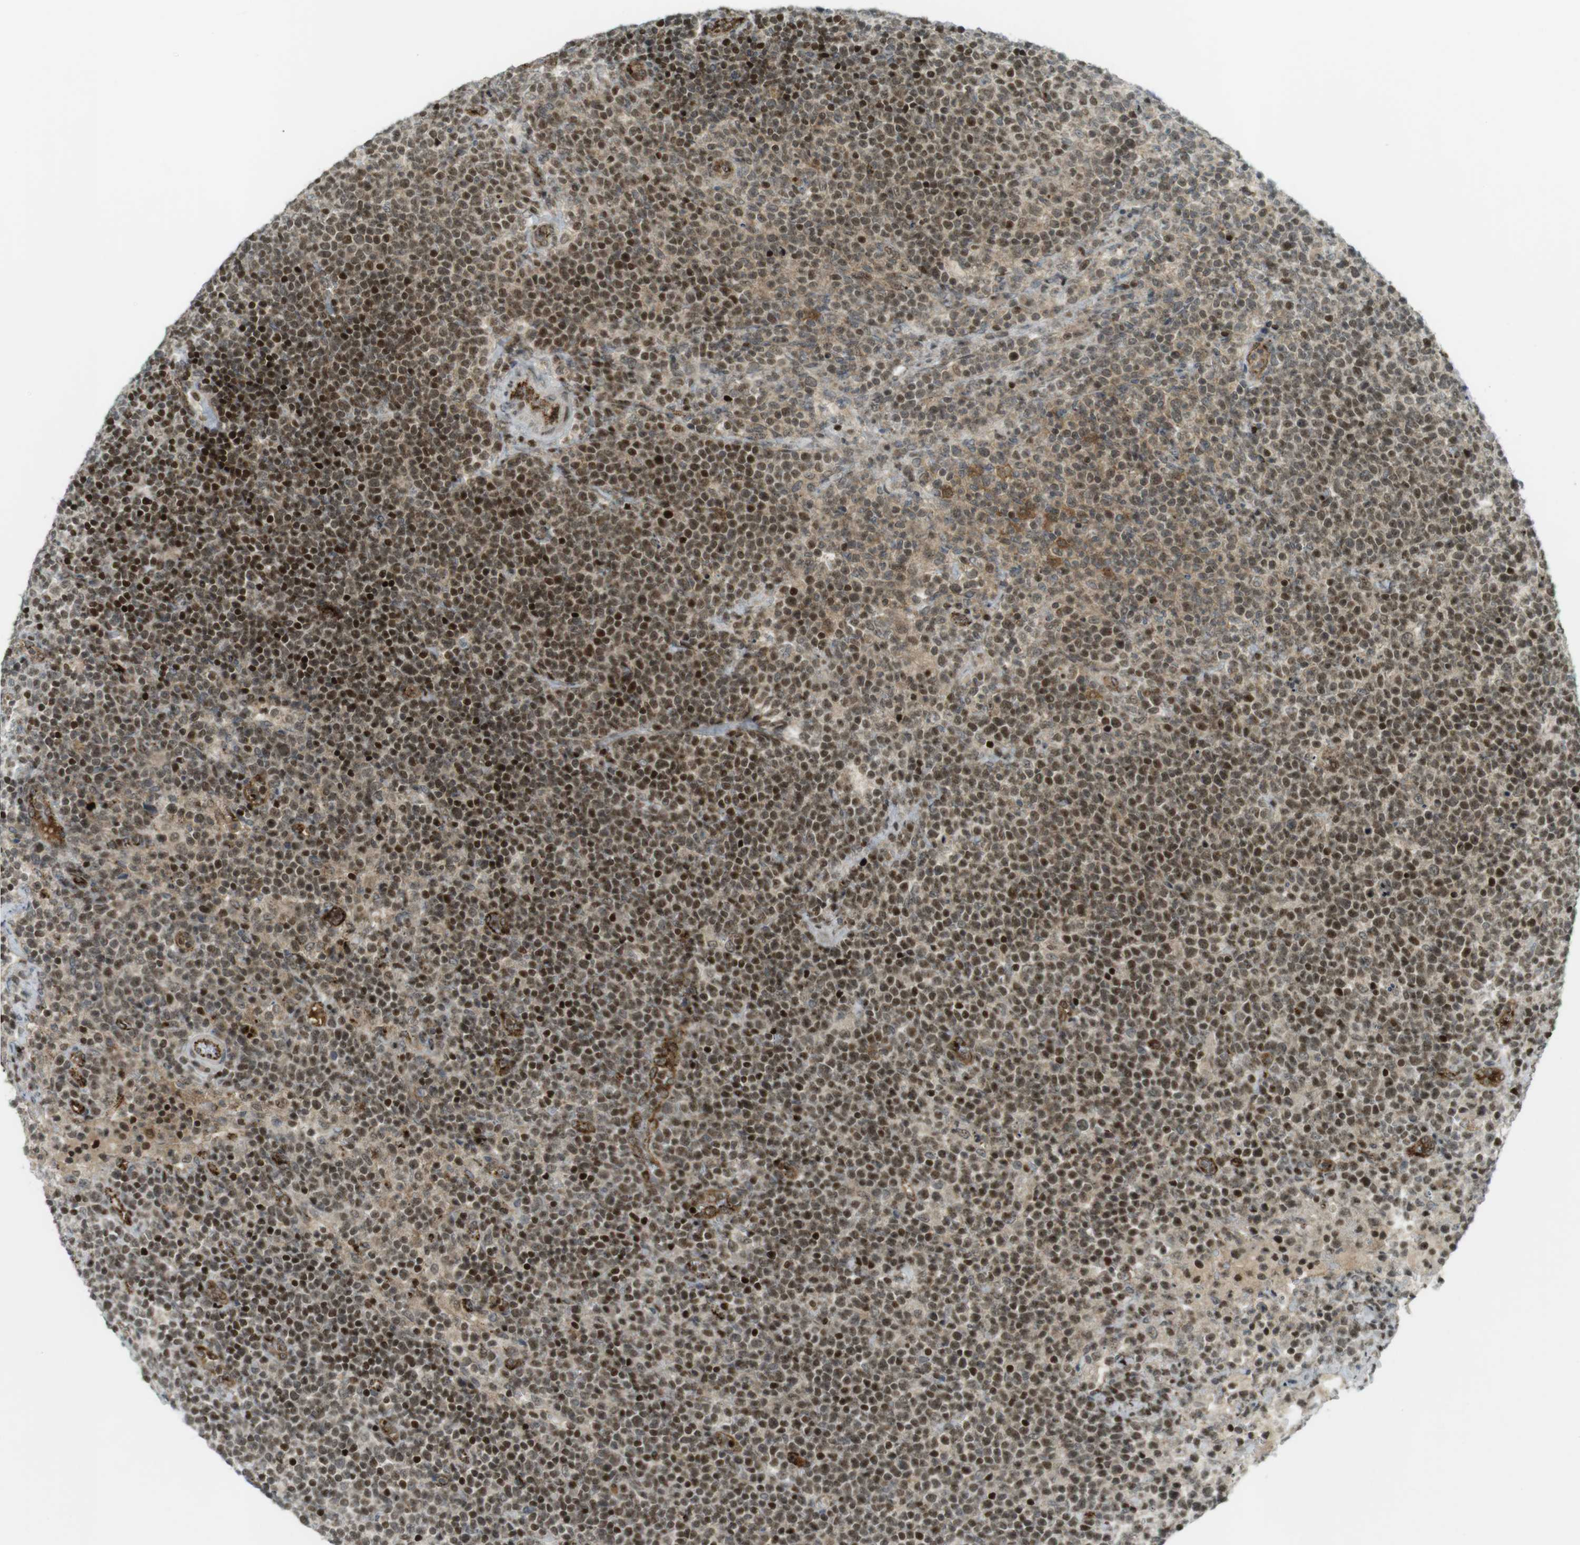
{"staining": {"intensity": "moderate", "quantity": "25%-75%", "location": "cytoplasmic/membranous,nuclear"}, "tissue": "lymphoma", "cell_type": "Tumor cells", "image_type": "cancer", "snomed": [{"axis": "morphology", "description": "Malignant lymphoma, non-Hodgkin's type, High grade"}, {"axis": "topography", "description": "Lymph node"}], "caption": "Brown immunohistochemical staining in lymphoma exhibits moderate cytoplasmic/membranous and nuclear staining in about 25%-75% of tumor cells.", "gene": "PPP1R13B", "patient": {"sex": "male", "age": 61}}